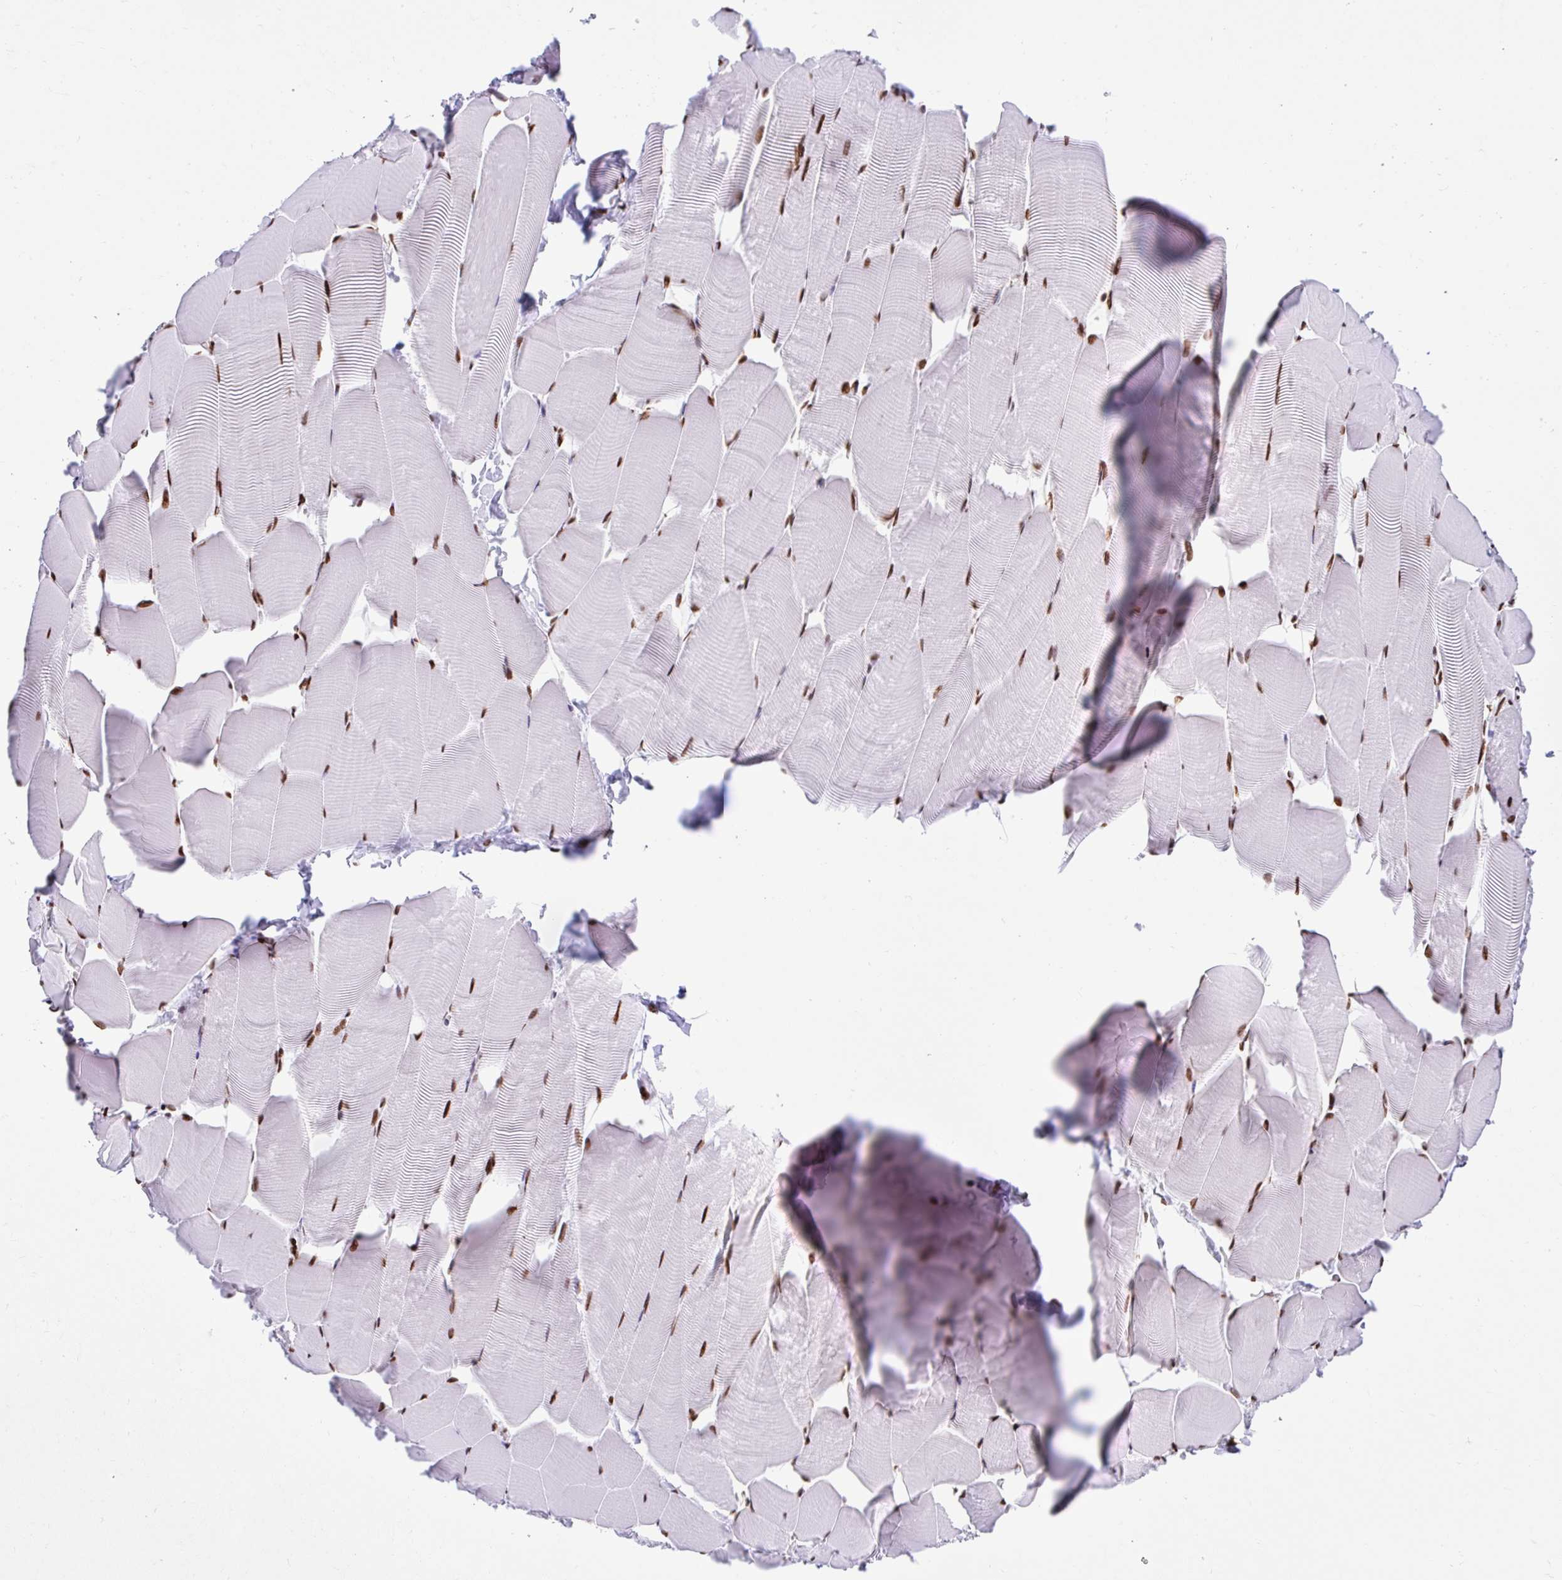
{"staining": {"intensity": "strong", "quantity": "25%-75%", "location": "nuclear"}, "tissue": "skeletal muscle", "cell_type": "Myocytes", "image_type": "normal", "snomed": [{"axis": "morphology", "description": "Normal tissue, NOS"}, {"axis": "topography", "description": "Skeletal muscle"}], "caption": "IHC histopathology image of unremarkable skeletal muscle stained for a protein (brown), which demonstrates high levels of strong nuclear staining in approximately 25%-75% of myocytes.", "gene": "KHDRBS1", "patient": {"sex": "male", "age": 25}}